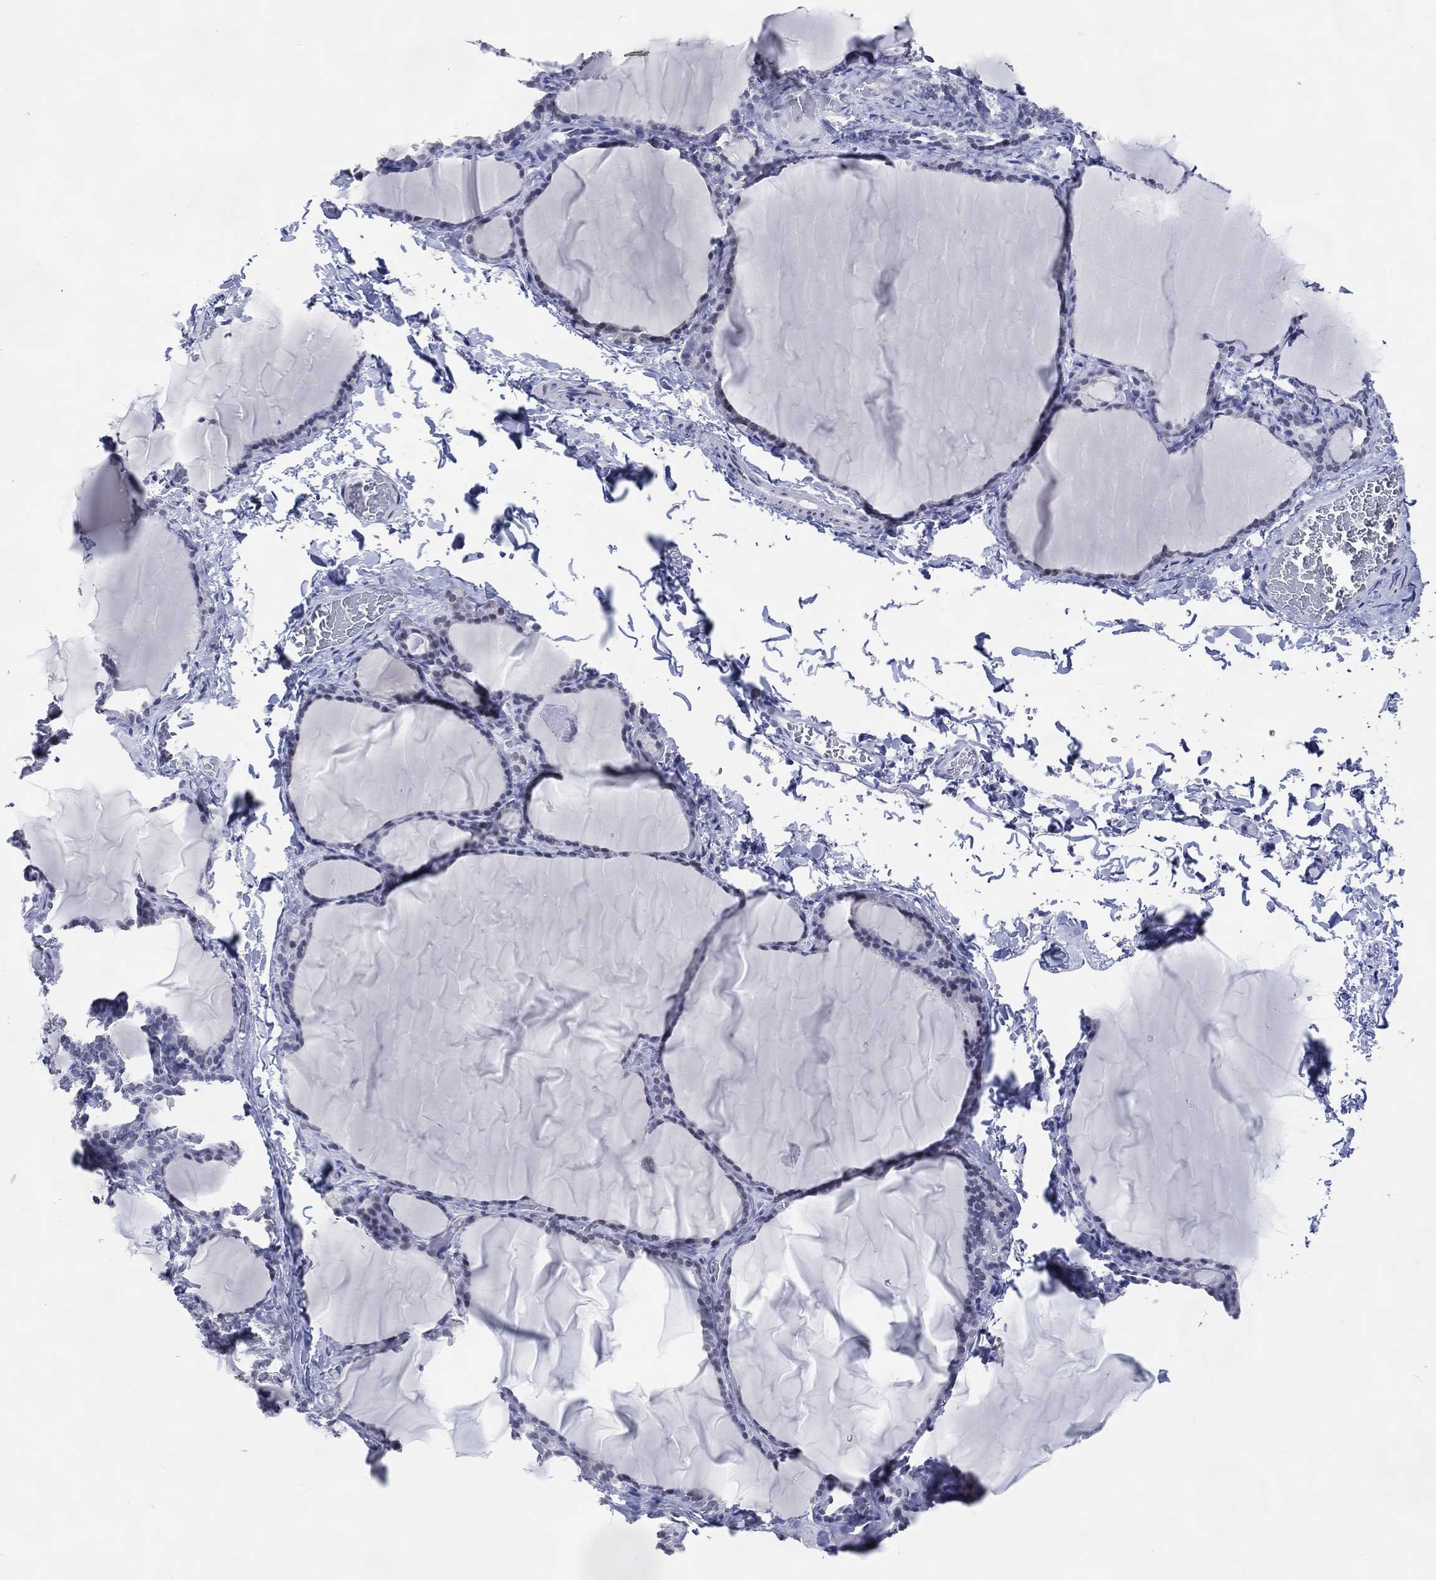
{"staining": {"intensity": "negative", "quantity": "none", "location": "none"}, "tissue": "thyroid gland", "cell_type": "Glandular cells", "image_type": "normal", "snomed": [{"axis": "morphology", "description": "Normal tissue, NOS"}, {"axis": "morphology", "description": "Hyperplasia, NOS"}, {"axis": "topography", "description": "Thyroid gland"}], "caption": "This is an immunohistochemistry image of benign thyroid gland. There is no positivity in glandular cells.", "gene": "CFAP58", "patient": {"sex": "female", "age": 27}}